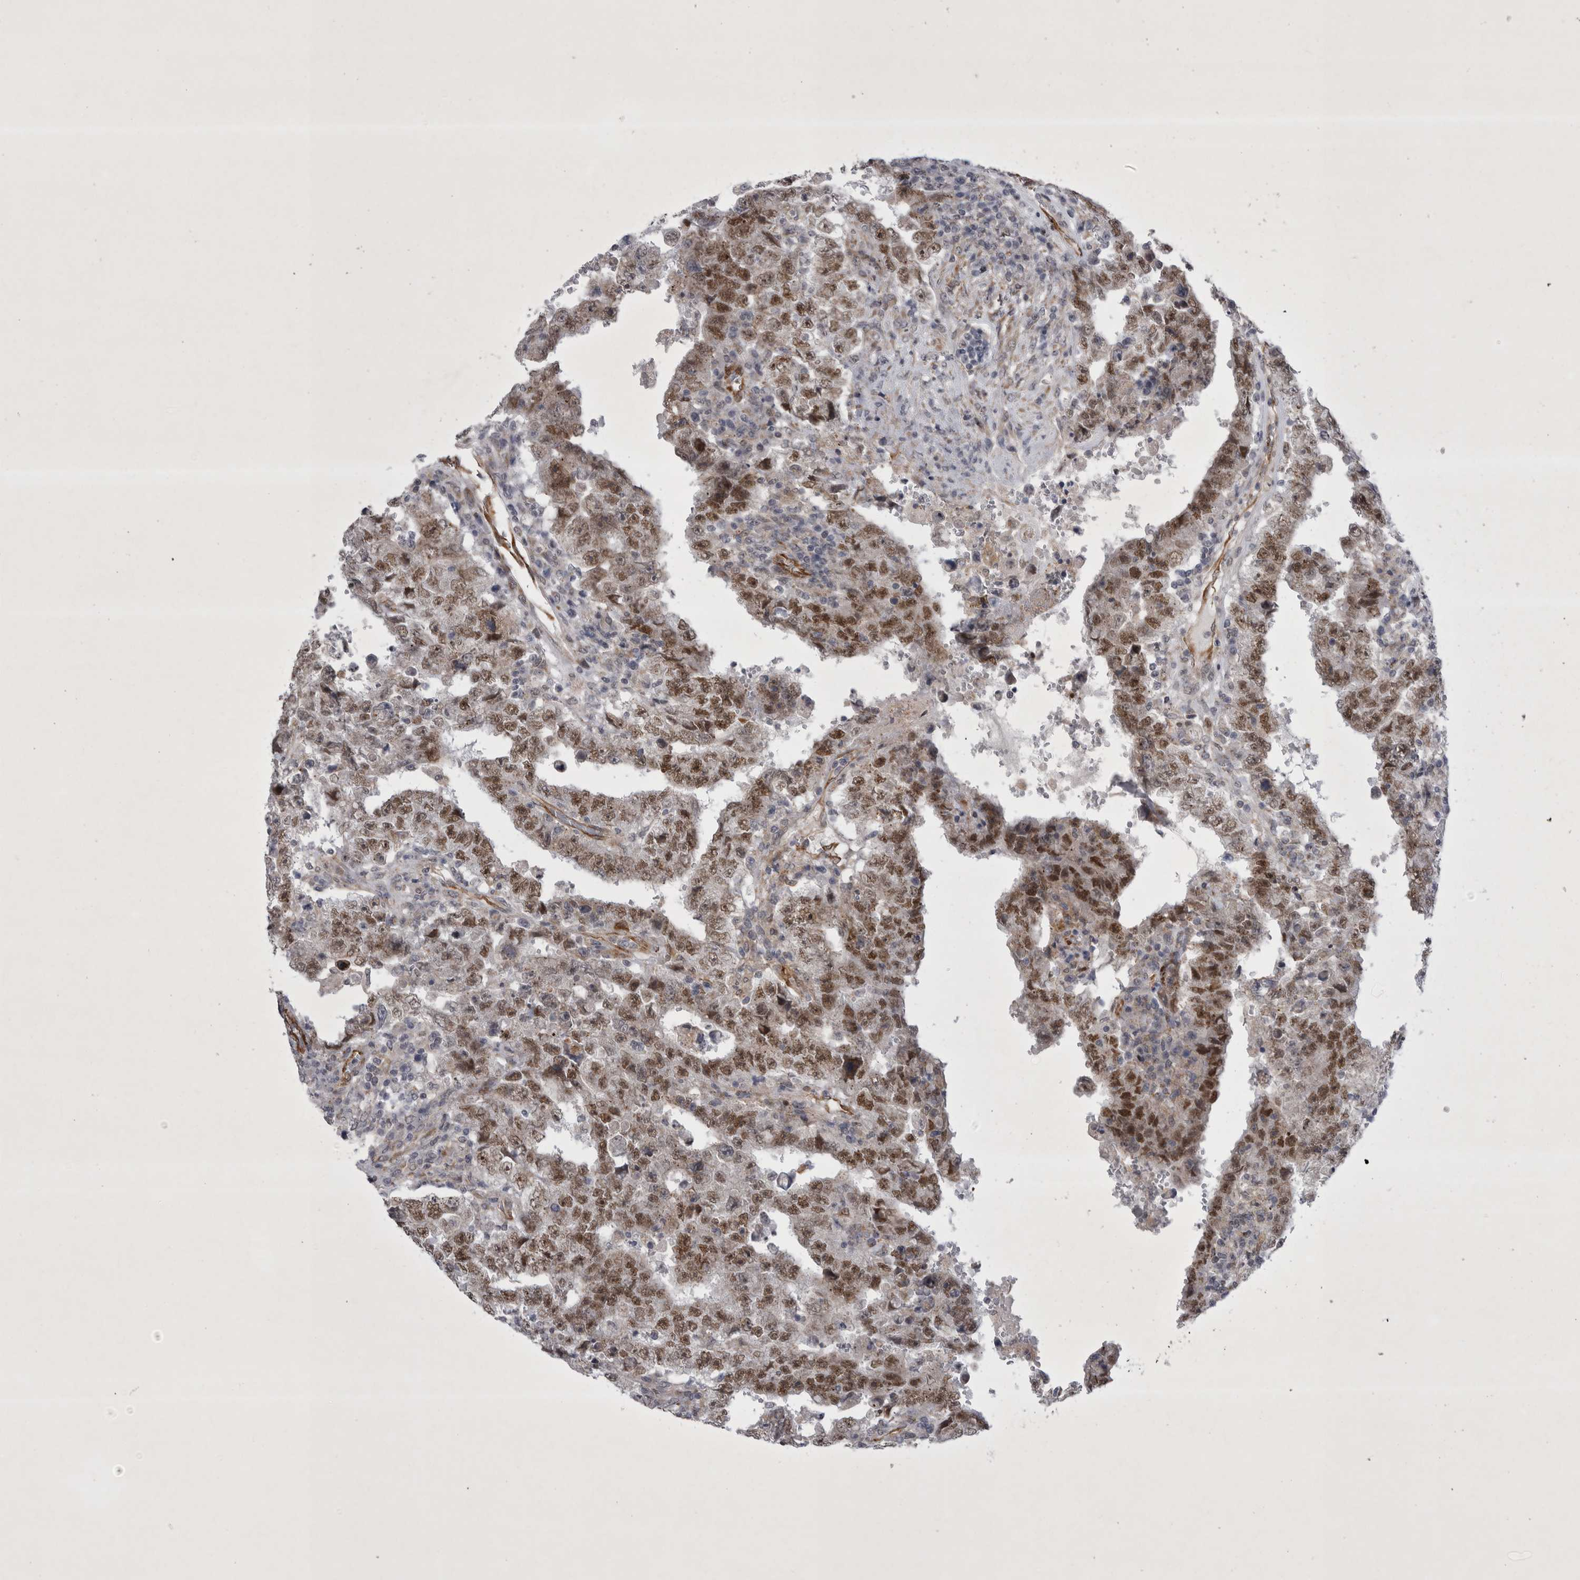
{"staining": {"intensity": "moderate", "quantity": ">75%", "location": "nuclear"}, "tissue": "testis cancer", "cell_type": "Tumor cells", "image_type": "cancer", "snomed": [{"axis": "morphology", "description": "Carcinoma, Embryonal, NOS"}, {"axis": "topography", "description": "Testis"}], "caption": "The histopathology image exhibits a brown stain indicating the presence of a protein in the nuclear of tumor cells in embryonal carcinoma (testis).", "gene": "PARP11", "patient": {"sex": "male", "age": 26}}